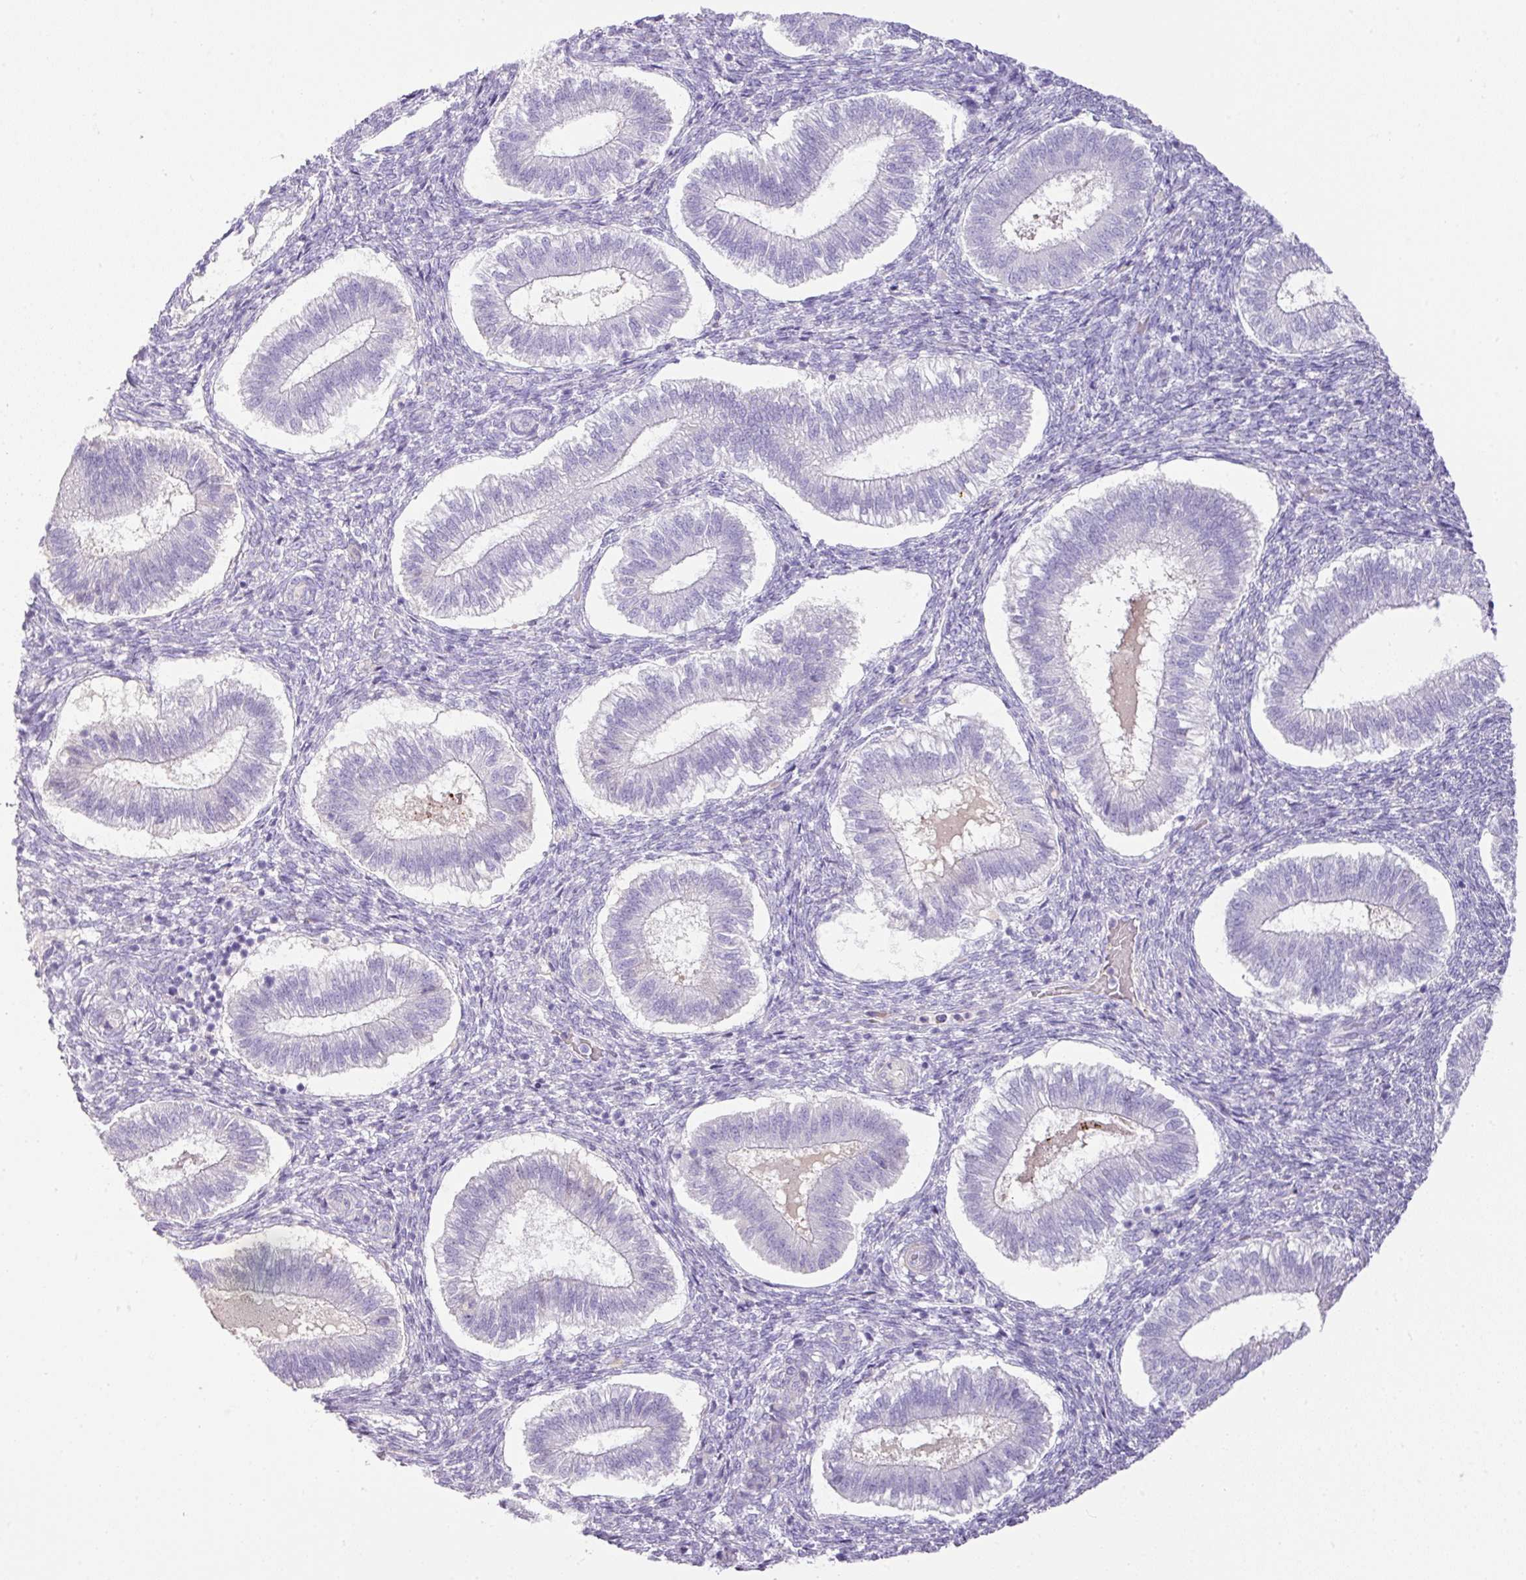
{"staining": {"intensity": "negative", "quantity": "none", "location": "none"}, "tissue": "endometrium", "cell_type": "Cells in endometrial stroma", "image_type": "normal", "snomed": [{"axis": "morphology", "description": "Normal tissue, NOS"}, {"axis": "topography", "description": "Endometrium"}], "caption": "DAB (3,3'-diaminobenzidine) immunohistochemical staining of normal human endometrium reveals no significant positivity in cells in endometrial stroma.", "gene": "TARM1", "patient": {"sex": "female", "age": 25}}